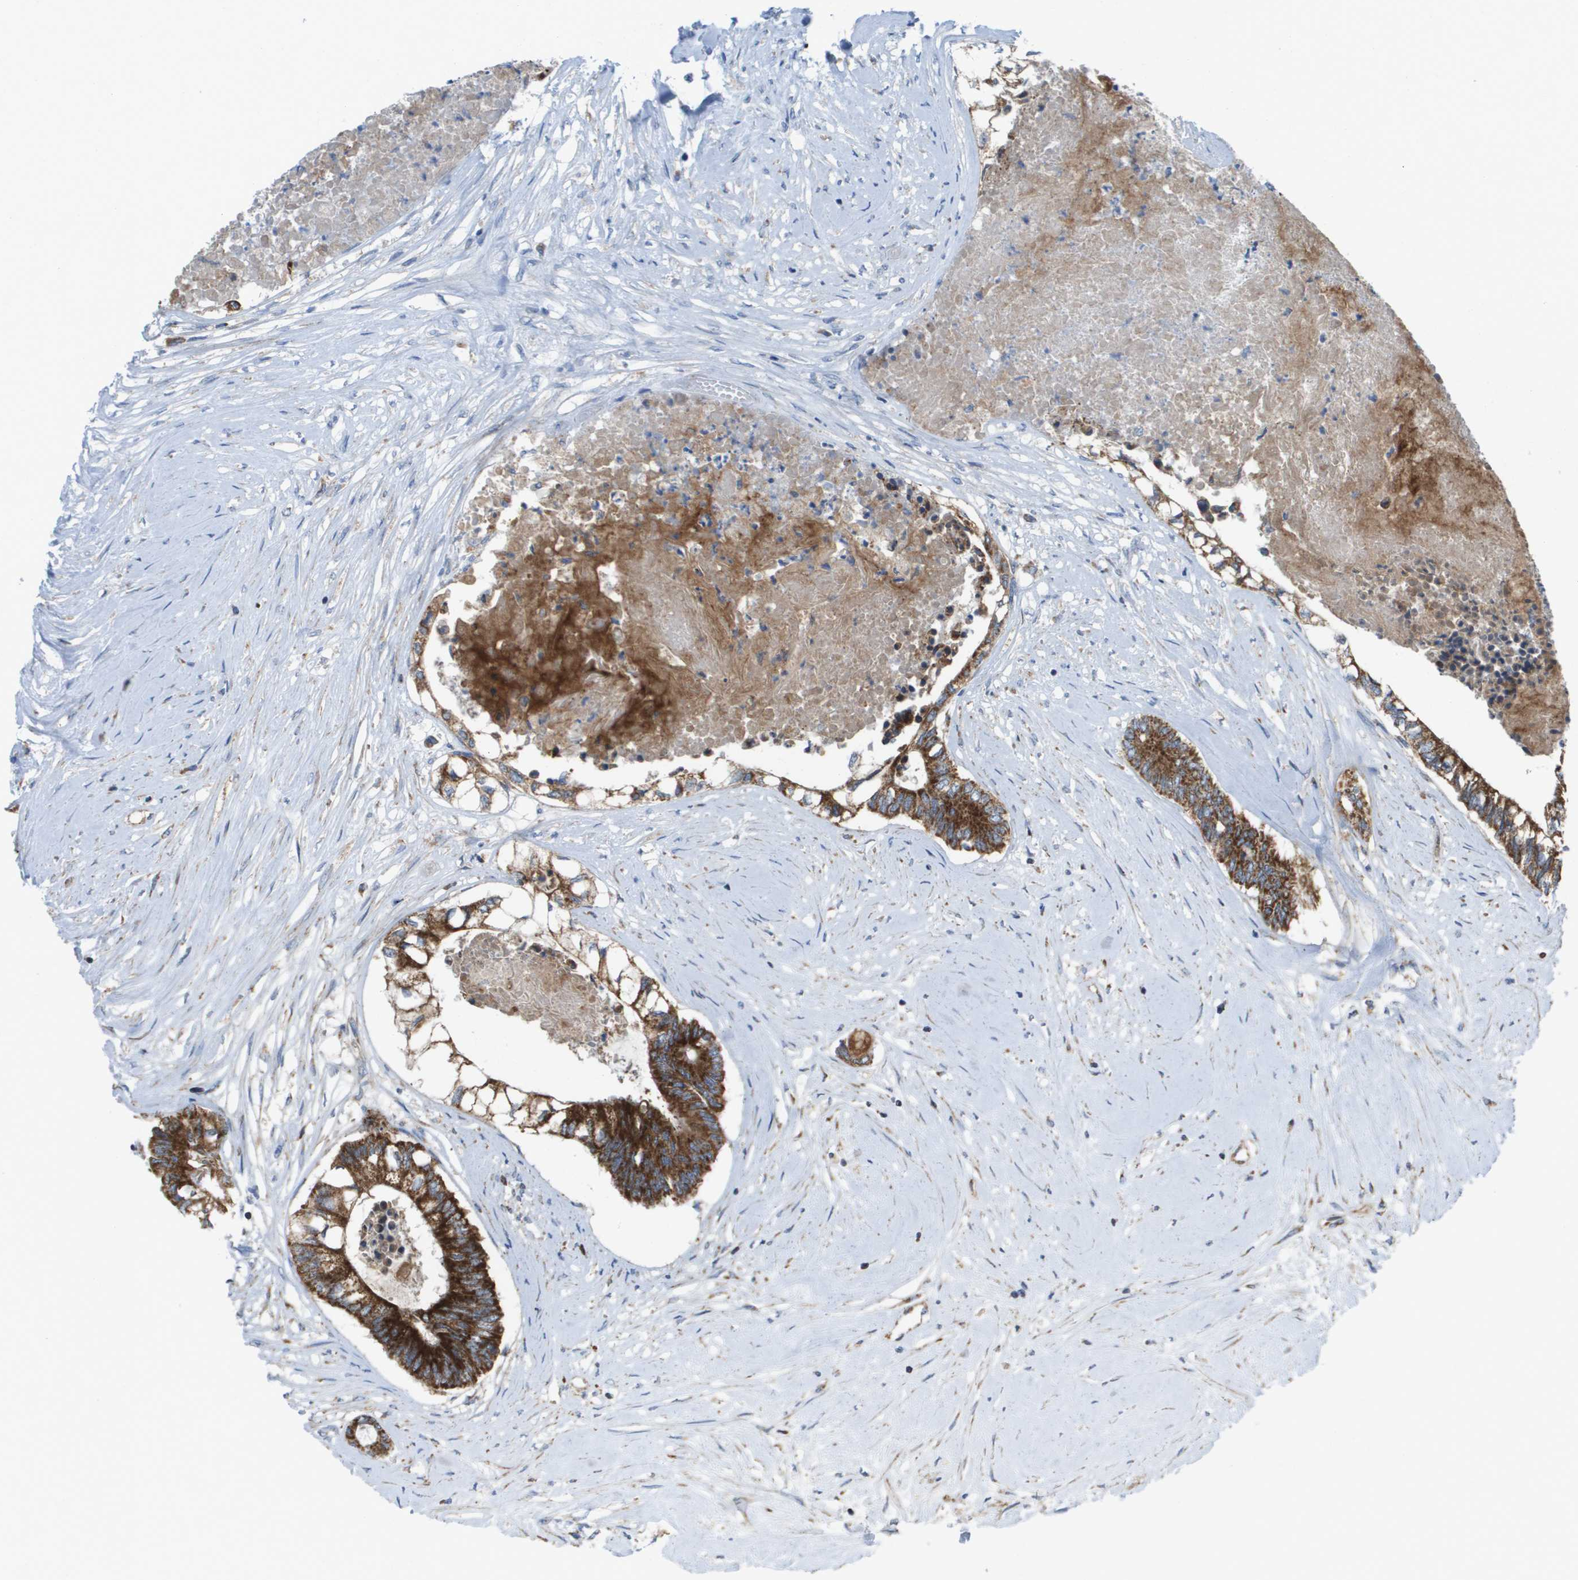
{"staining": {"intensity": "strong", "quantity": ">75%", "location": "cytoplasmic/membranous"}, "tissue": "colorectal cancer", "cell_type": "Tumor cells", "image_type": "cancer", "snomed": [{"axis": "morphology", "description": "Adenocarcinoma, NOS"}, {"axis": "topography", "description": "Rectum"}], "caption": "This histopathology image exhibits colorectal adenocarcinoma stained with immunohistochemistry (IHC) to label a protein in brown. The cytoplasmic/membranous of tumor cells show strong positivity for the protein. Nuclei are counter-stained blue.", "gene": "FIS1", "patient": {"sex": "male", "age": 63}}